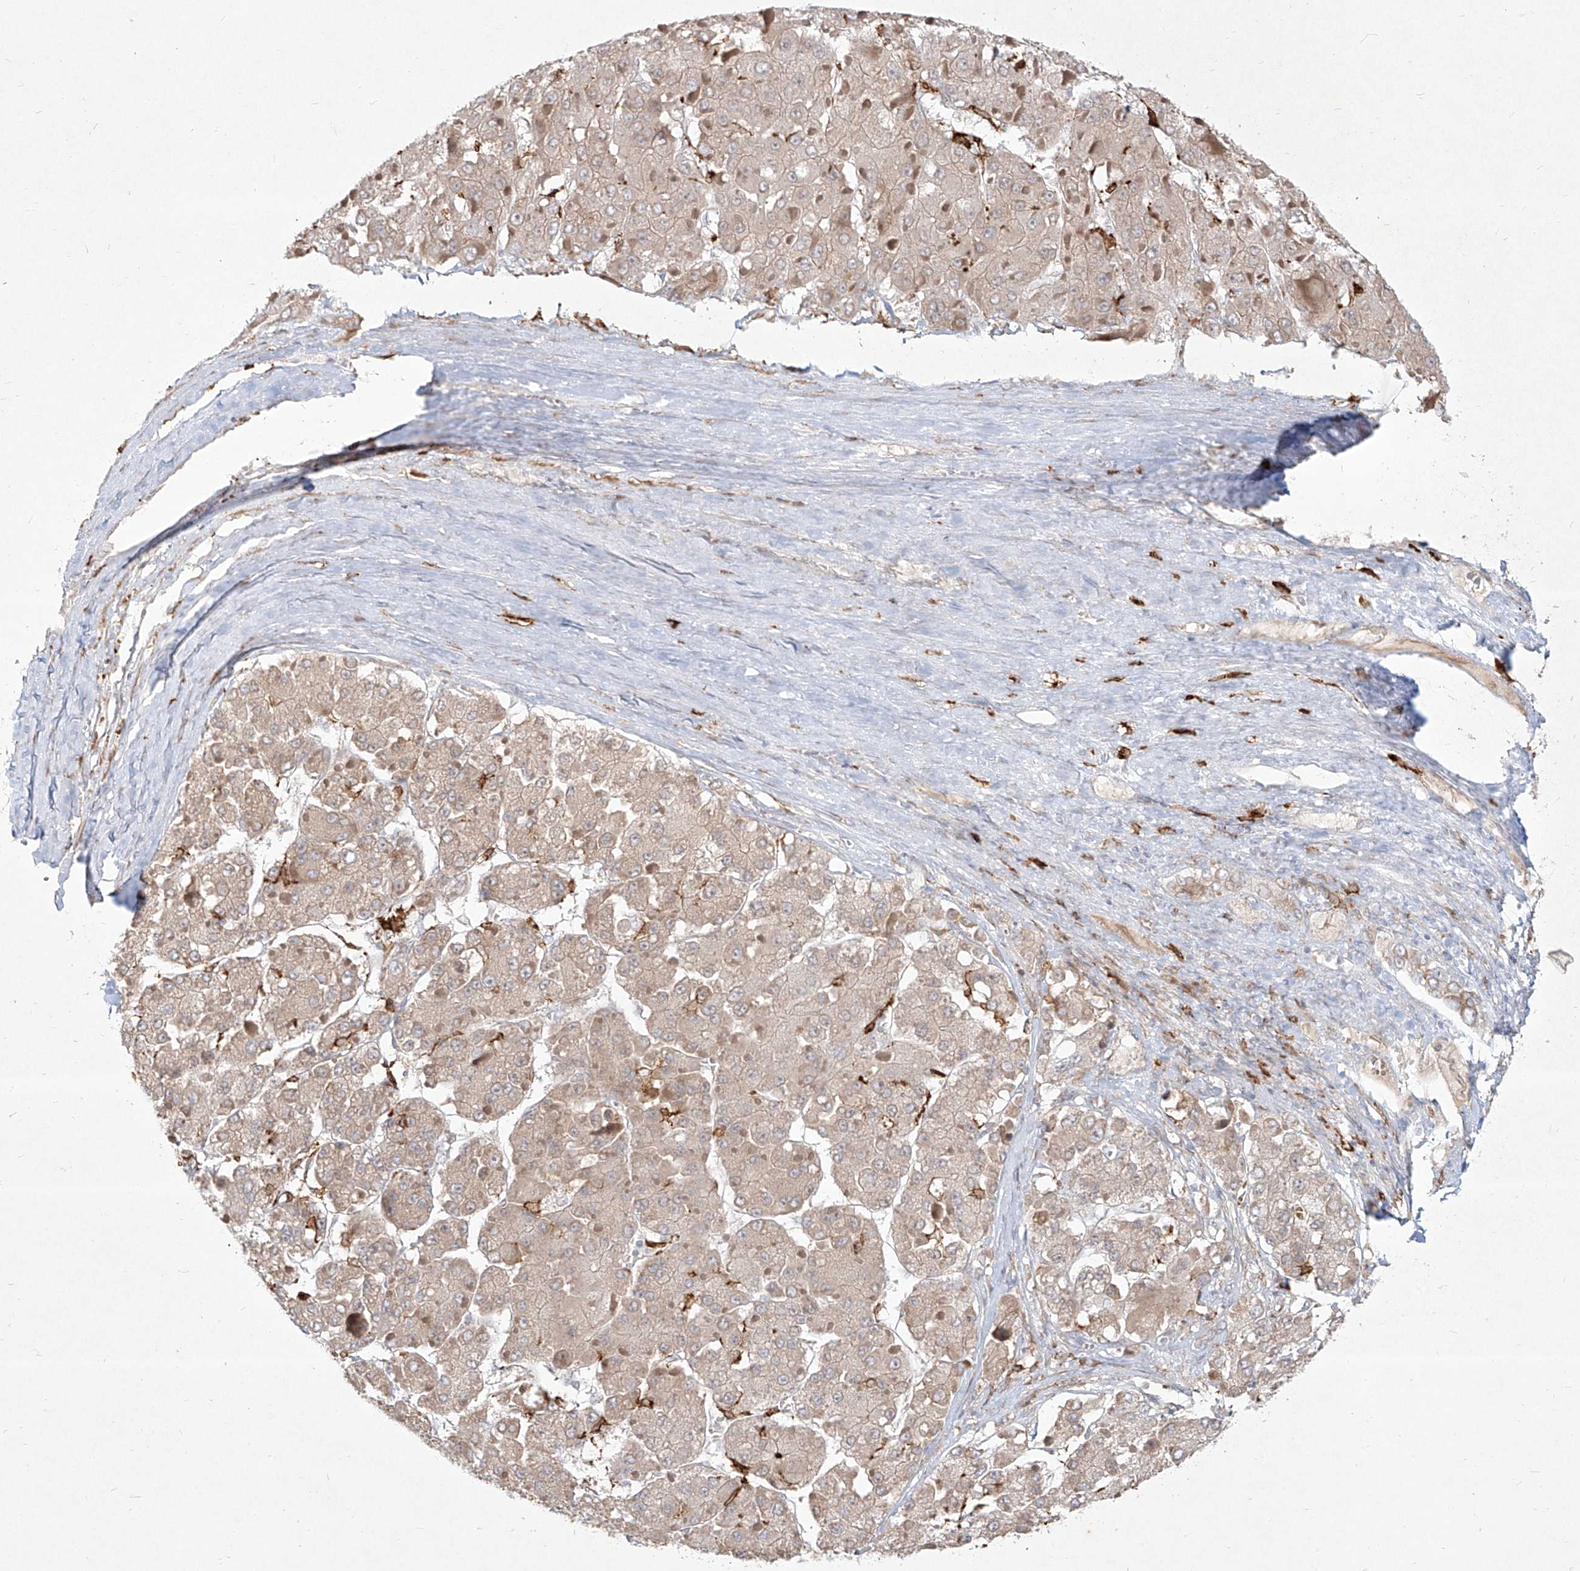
{"staining": {"intensity": "negative", "quantity": "none", "location": "none"}, "tissue": "liver cancer", "cell_type": "Tumor cells", "image_type": "cancer", "snomed": [{"axis": "morphology", "description": "Carcinoma, Hepatocellular, NOS"}, {"axis": "topography", "description": "Liver"}], "caption": "Immunohistochemistry of liver cancer shows no positivity in tumor cells.", "gene": "CD209", "patient": {"sex": "female", "age": 73}}